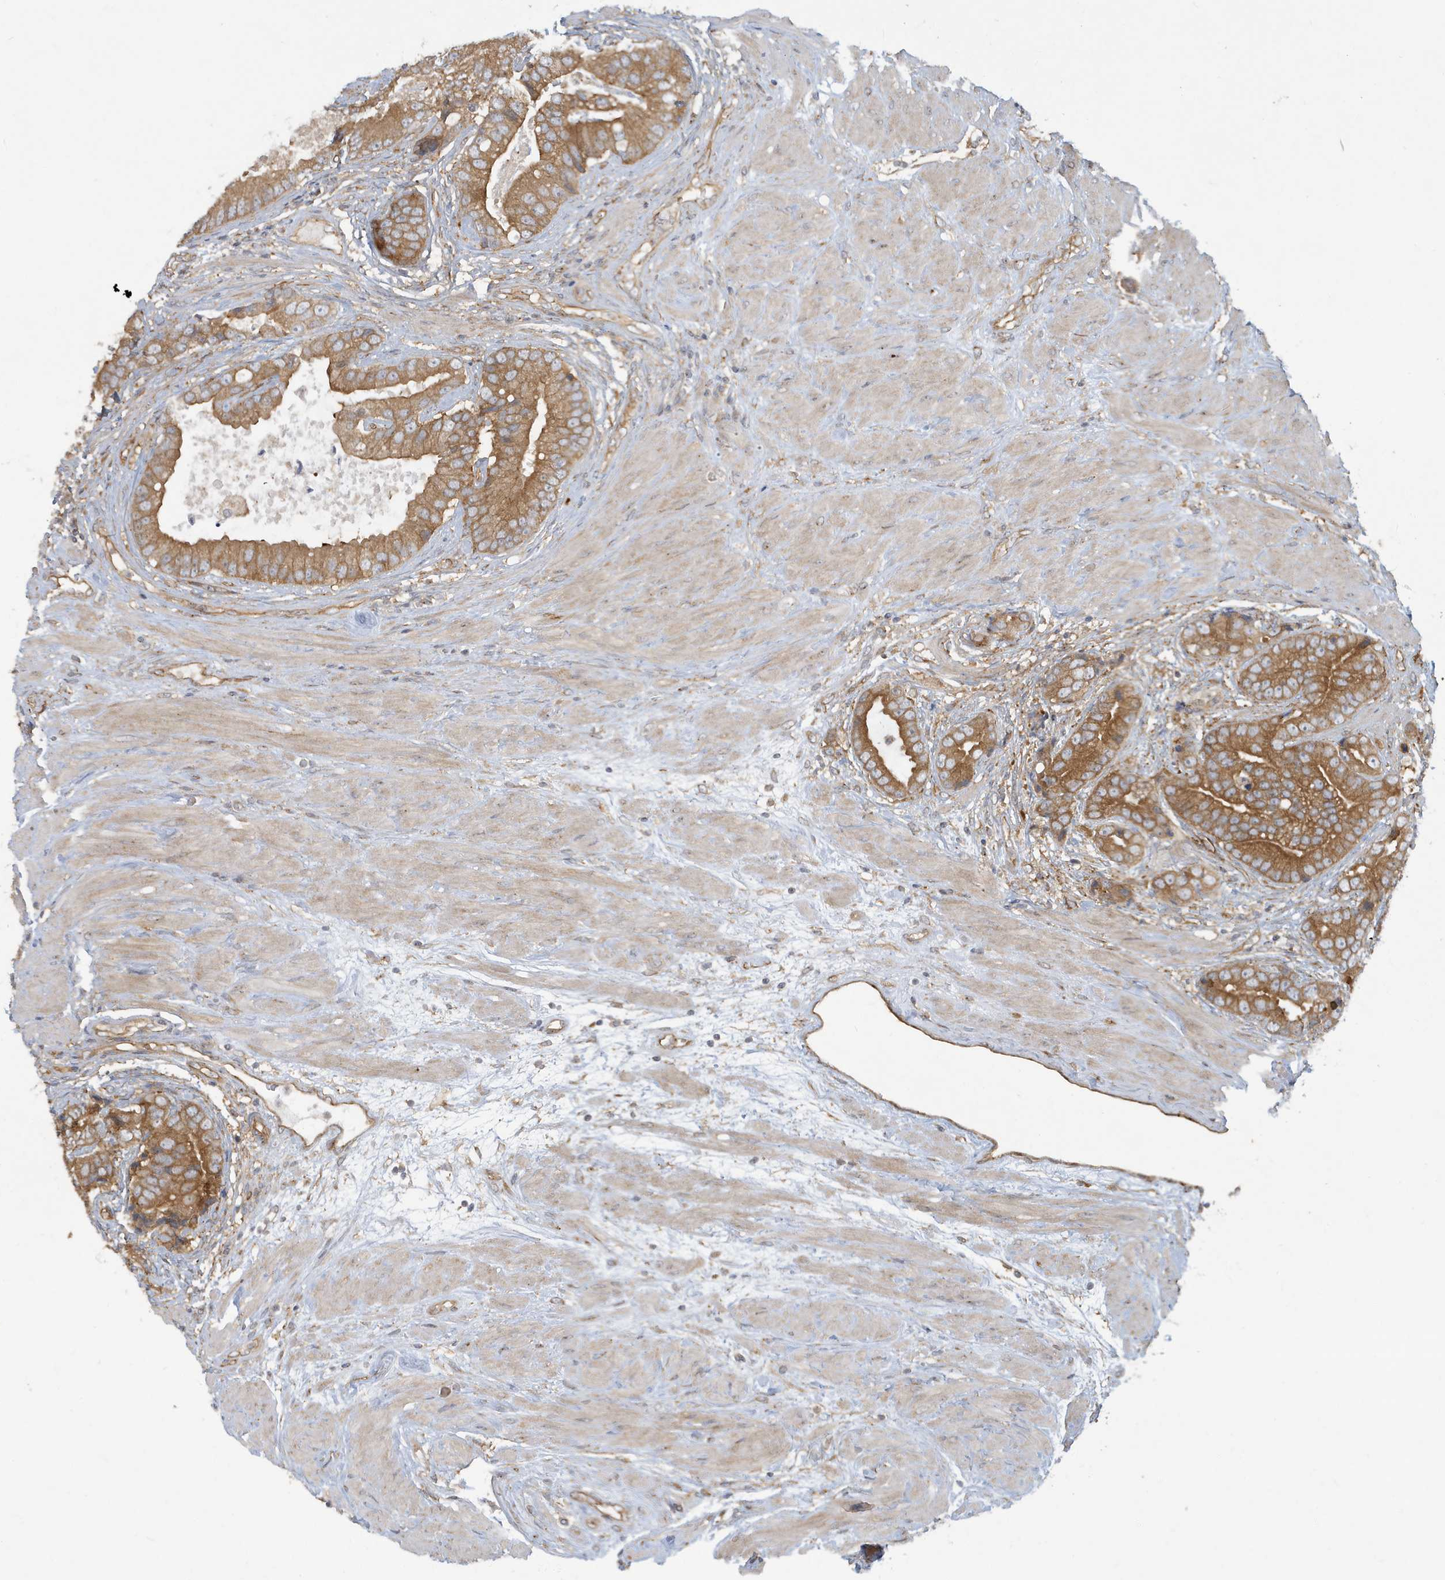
{"staining": {"intensity": "moderate", "quantity": ">75%", "location": "cytoplasmic/membranous"}, "tissue": "prostate cancer", "cell_type": "Tumor cells", "image_type": "cancer", "snomed": [{"axis": "morphology", "description": "Adenocarcinoma, High grade"}, {"axis": "topography", "description": "Prostate"}], "caption": "A high-resolution photomicrograph shows immunohistochemistry staining of prostate cancer, which exhibits moderate cytoplasmic/membranous positivity in approximately >75% of tumor cells.", "gene": "ATP23", "patient": {"sex": "male", "age": 70}}